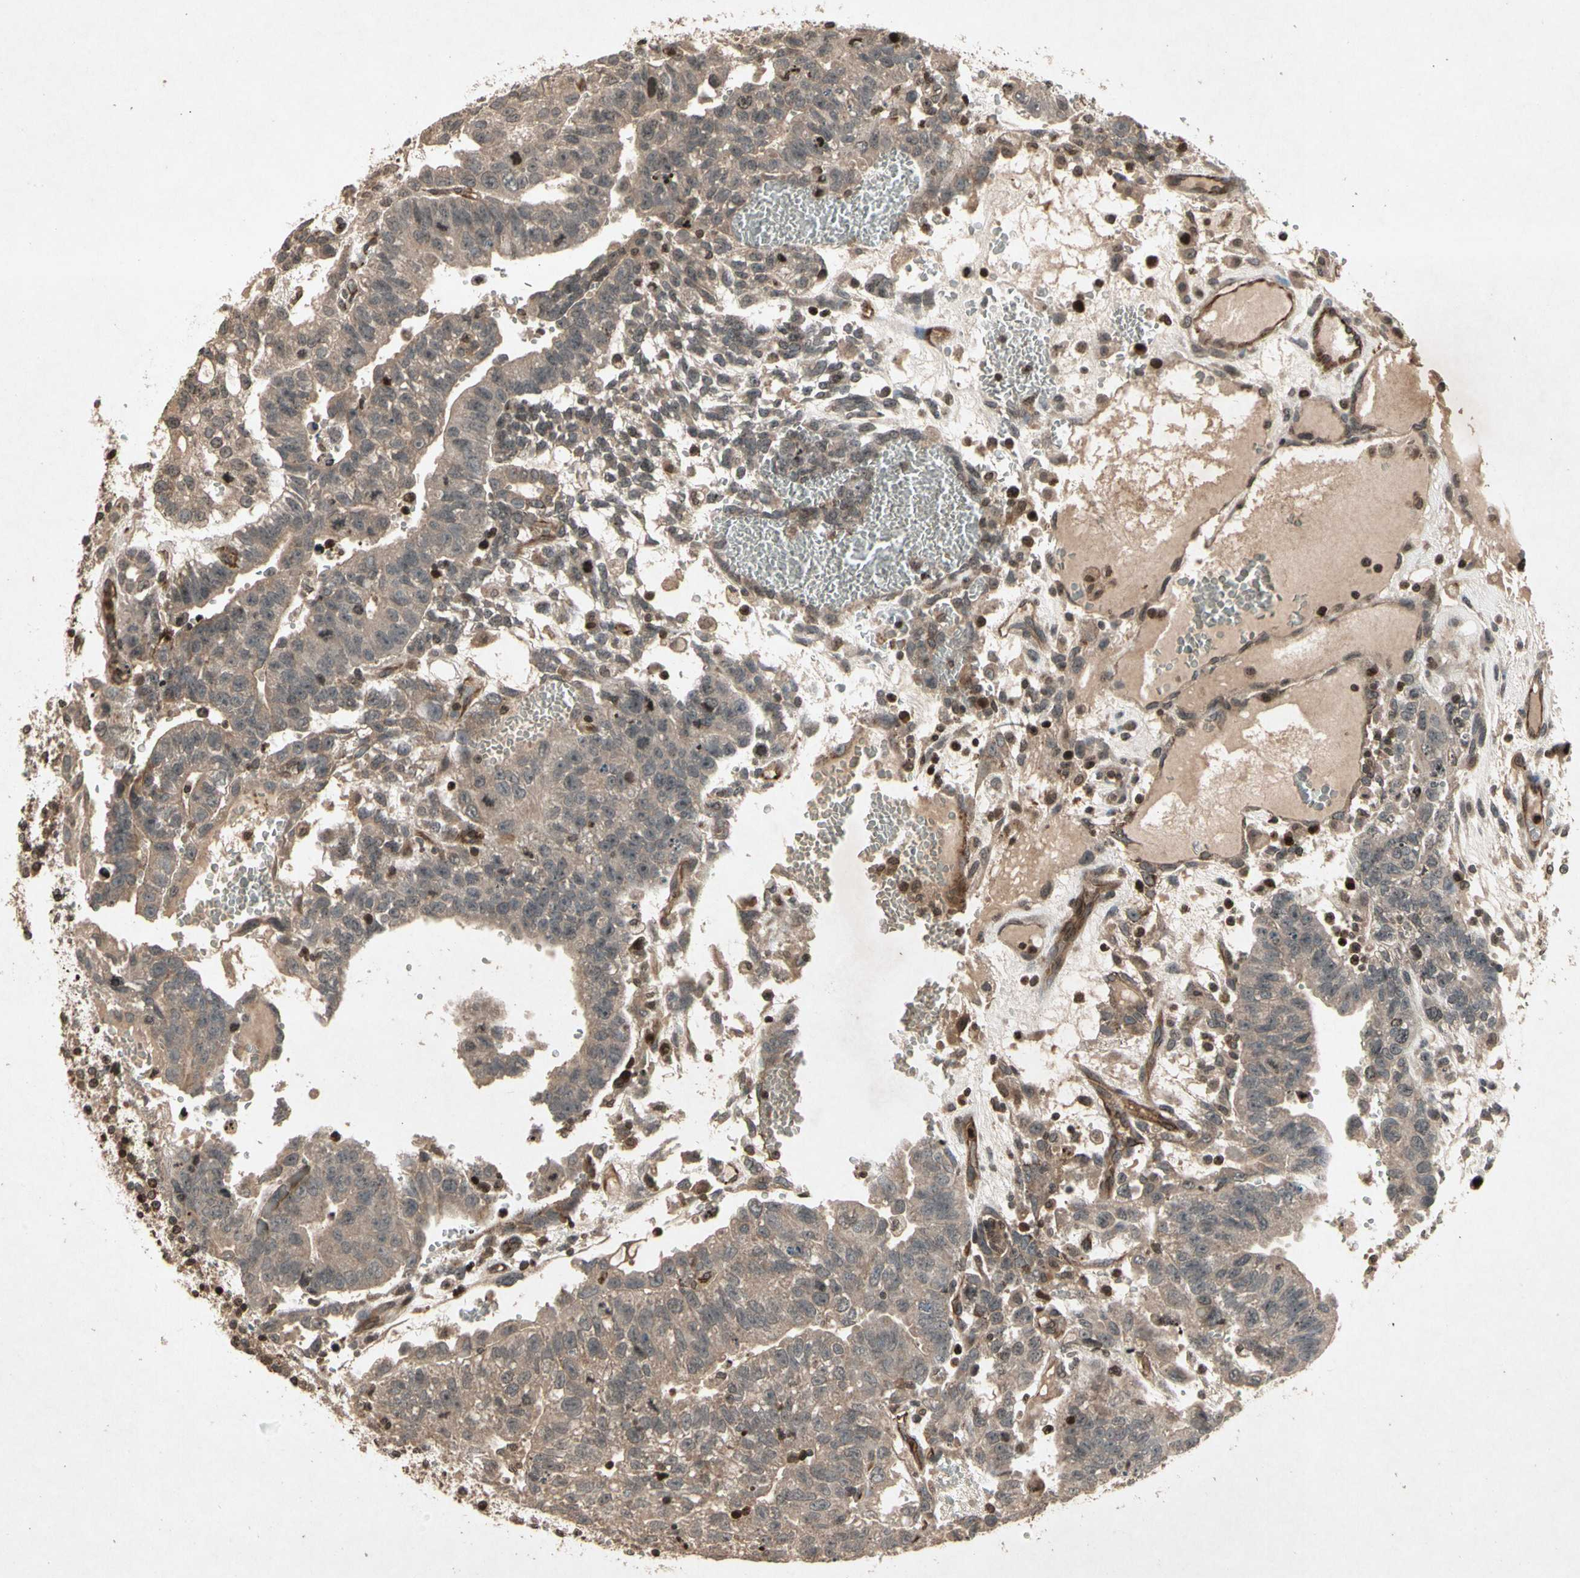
{"staining": {"intensity": "moderate", "quantity": ">75%", "location": "cytoplasmic/membranous"}, "tissue": "testis cancer", "cell_type": "Tumor cells", "image_type": "cancer", "snomed": [{"axis": "morphology", "description": "Seminoma, NOS"}, {"axis": "morphology", "description": "Carcinoma, Embryonal, NOS"}, {"axis": "topography", "description": "Testis"}], "caption": "This histopathology image reveals immunohistochemistry (IHC) staining of seminoma (testis), with medium moderate cytoplasmic/membranous staining in about >75% of tumor cells.", "gene": "GLRX", "patient": {"sex": "male", "age": 52}}